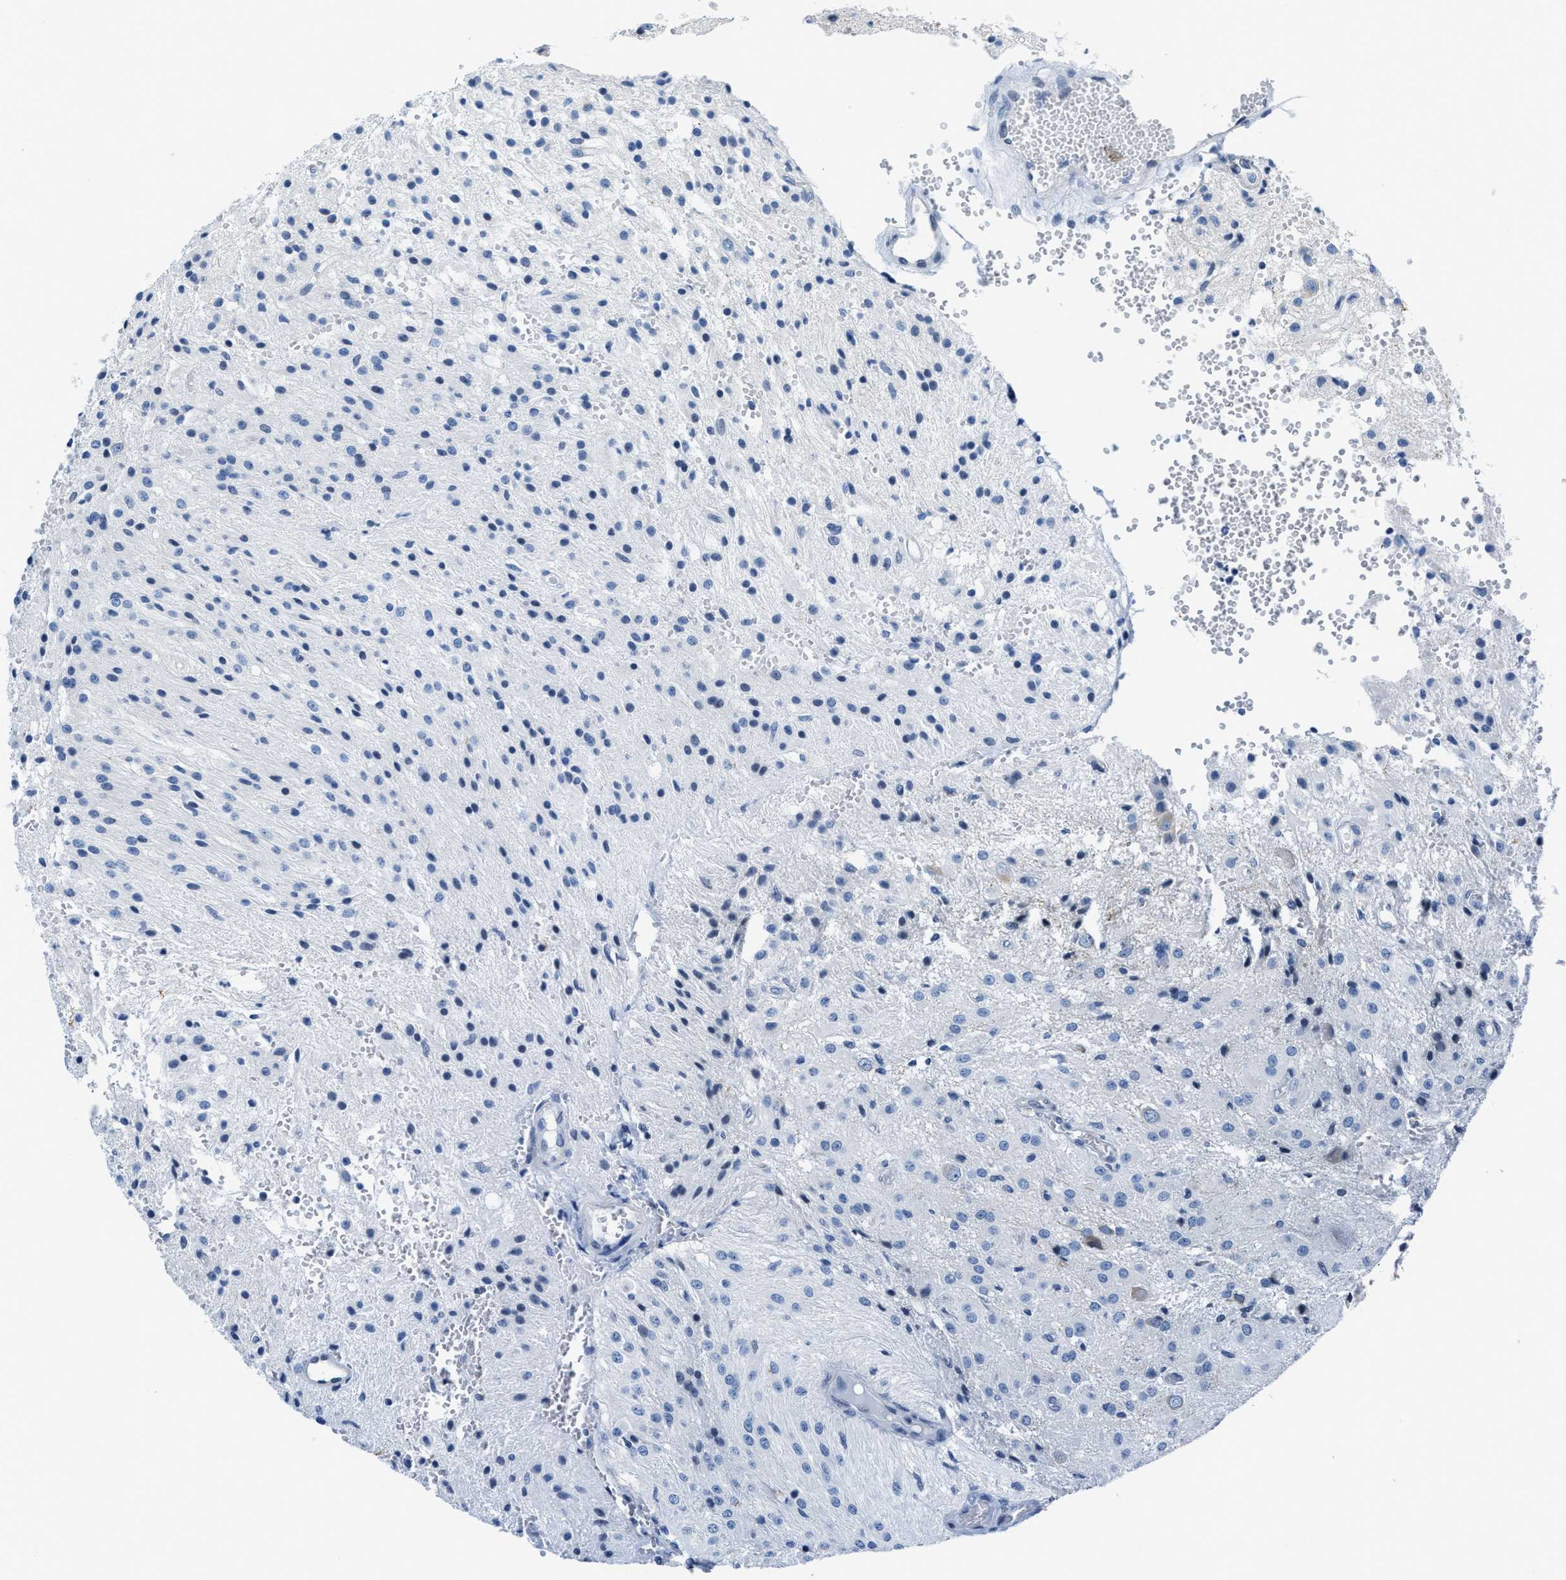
{"staining": {"intensity": "negative", "quantity": "none", "location": "none"}, "tissue": "glioma", "cell_type": "Tumor cells", "image_type": "cancer", "snomed": [{"axis": "morphology", "description": "Glioma, malignant, High grade"}, {"axis": "topography", "description": "Brain"}], "caption": "This is an IHC micrograph of human malignant glioma (high-grade). There is no expression in tumor cells.", "gene": "ASZ1", "patient": {"sex": "female", "age": 59}}